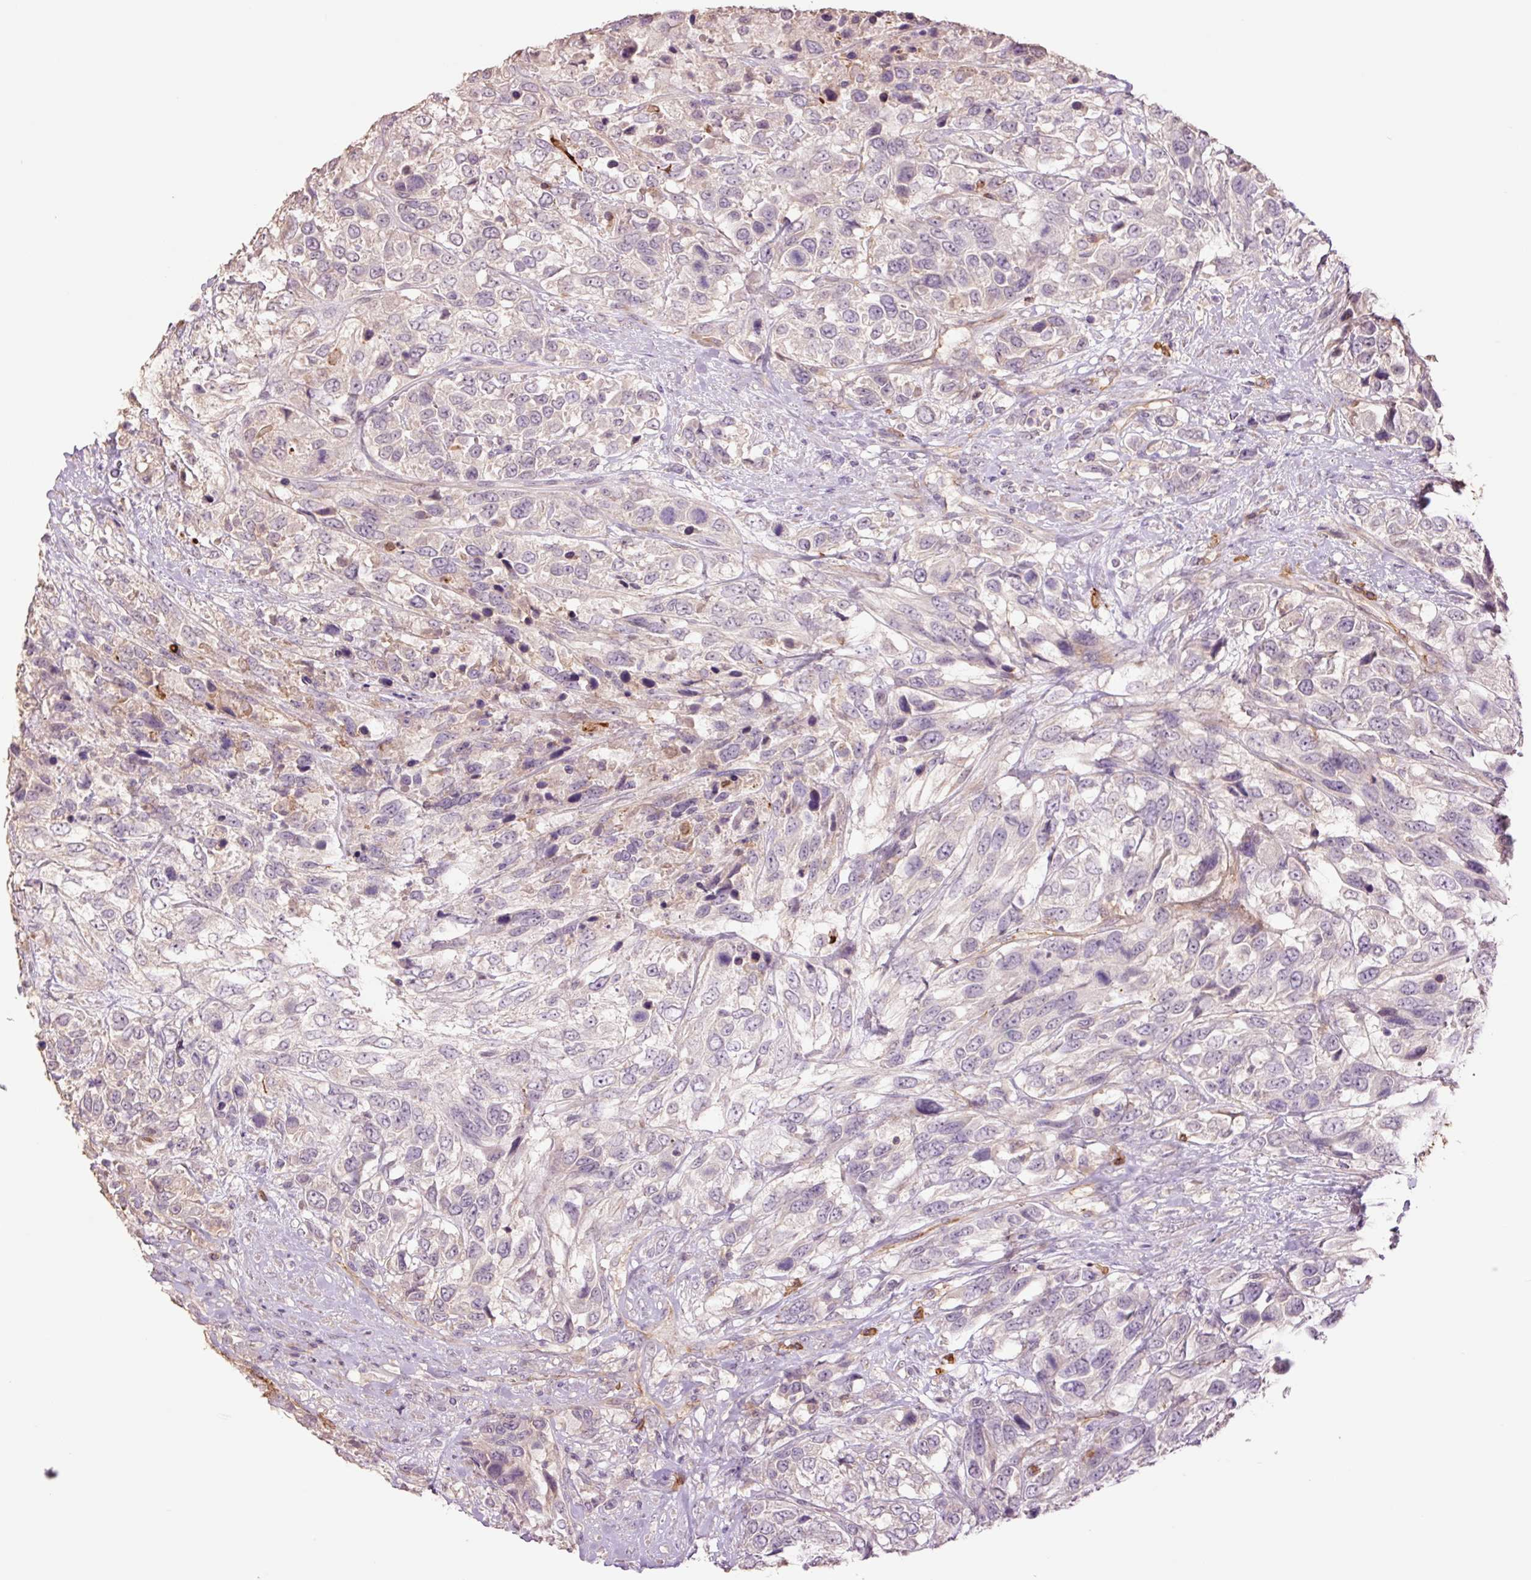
{"staining": {"intensity": "negative", "quantity": "none", "location": "none"}, "tissue": "urothelial cancer", "cell_type": "Tumor cells", "image_type": "cancer", "snomed": [{"axis": "morphology", "description": "Urothelial carcinoma, High grade"}, {"axis": "topography", "description": "Urinary bladder"}], "caption": "This is an immunohistochemistry image of urothelial carcinoma (high-grade). There is no staining in tumor cells.", "gene": "SLC1A4", "patient": {"sex": "female", "age": 70}}